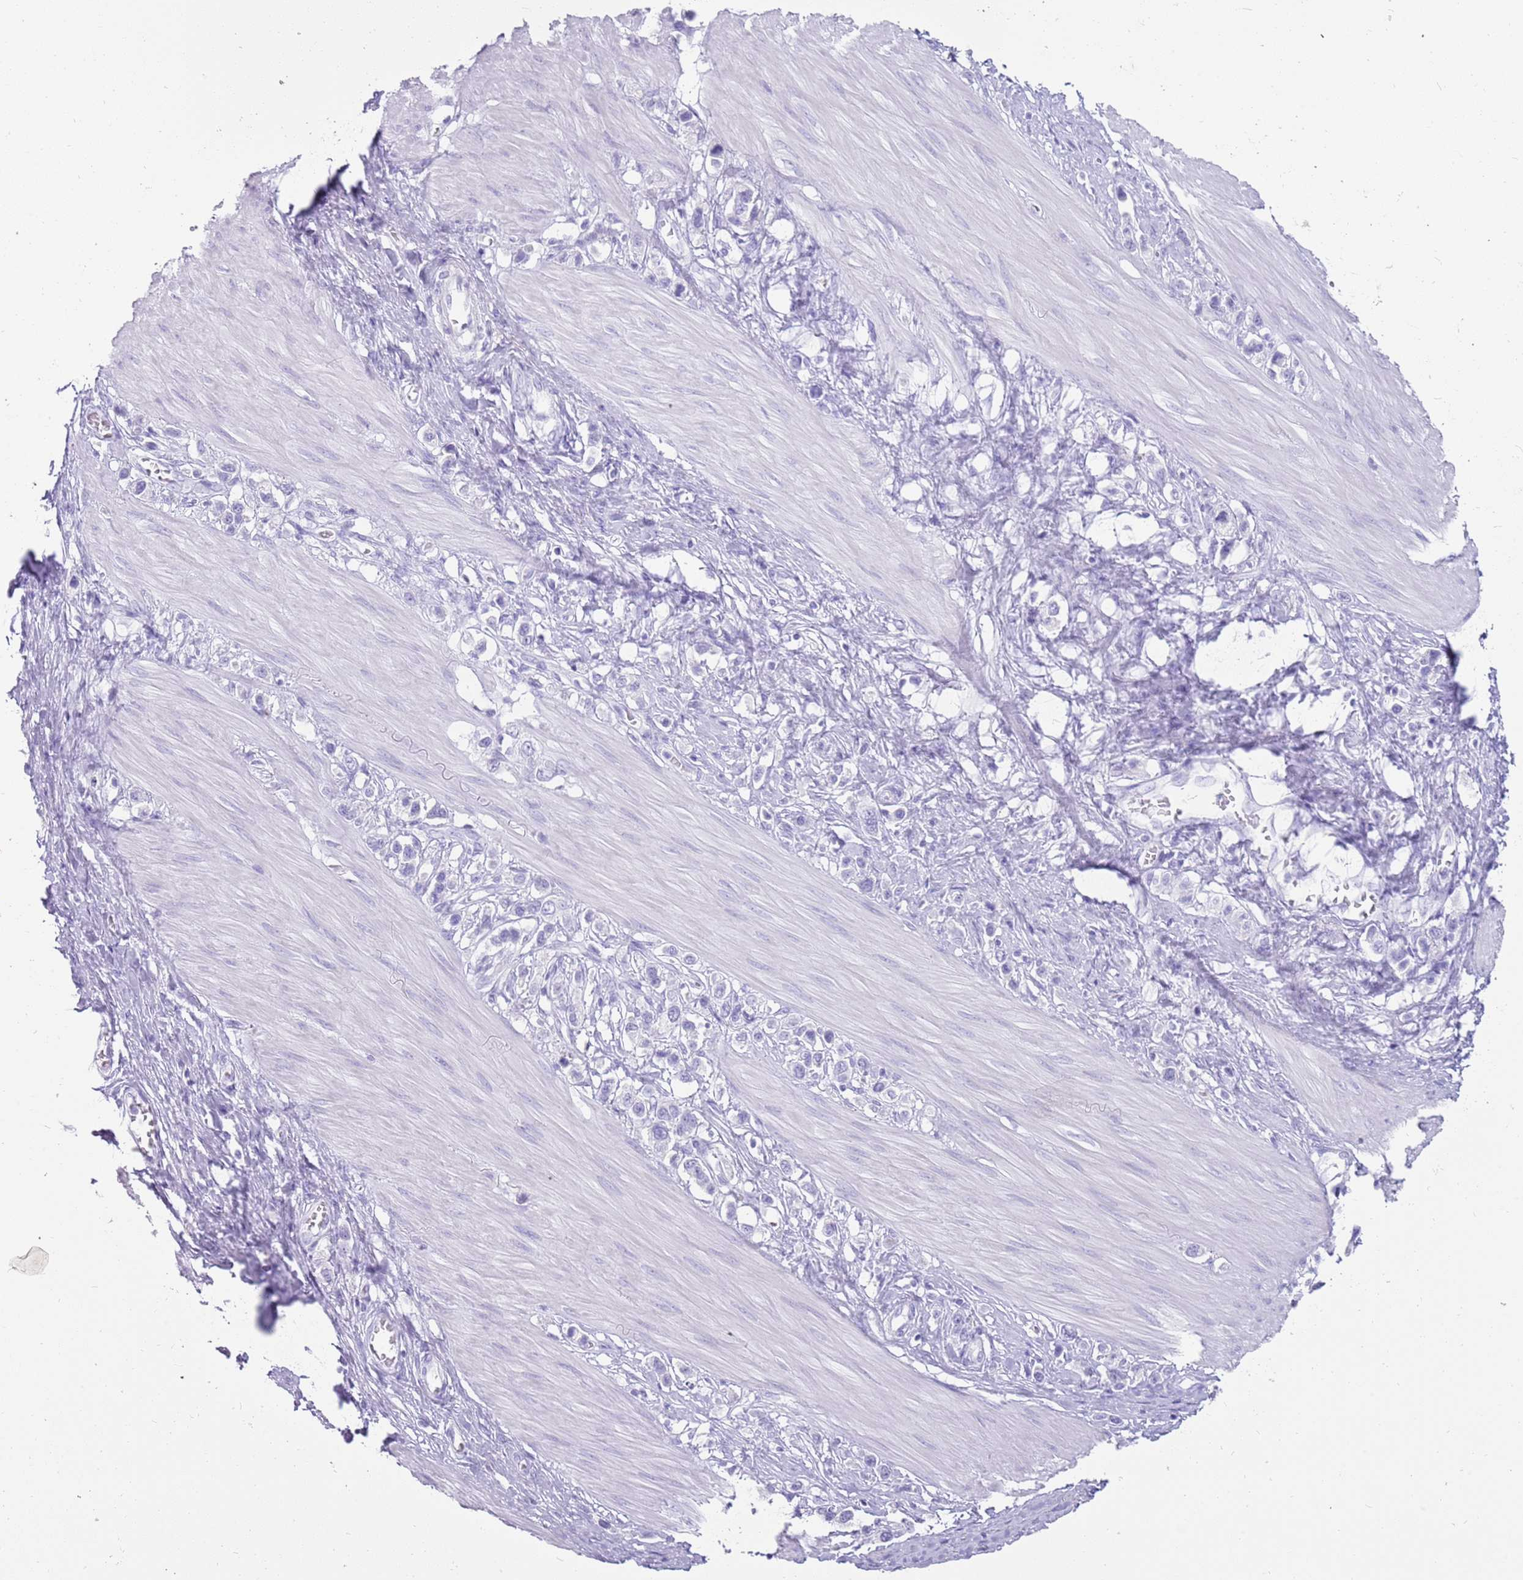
{"staining": {"intensity": "negative", "quantity": "none", "location": "none"}, "tissue": "stomach cancer", "cell_type": "Tumor cells", "image_type": "cancer", "snomed": [{"axis": "morphology", "description": "Adenocarcinoma, NOS"}, {"axis": "topography", "description": "Stomach"}], "caption": "This is an immunohistochemistry (IHC) micrograph of human stomach adenocarcinoma. There is no staining in tumor cells.", "gene": "NBPF3", "patient": {"sex": "female", "age": 65}}